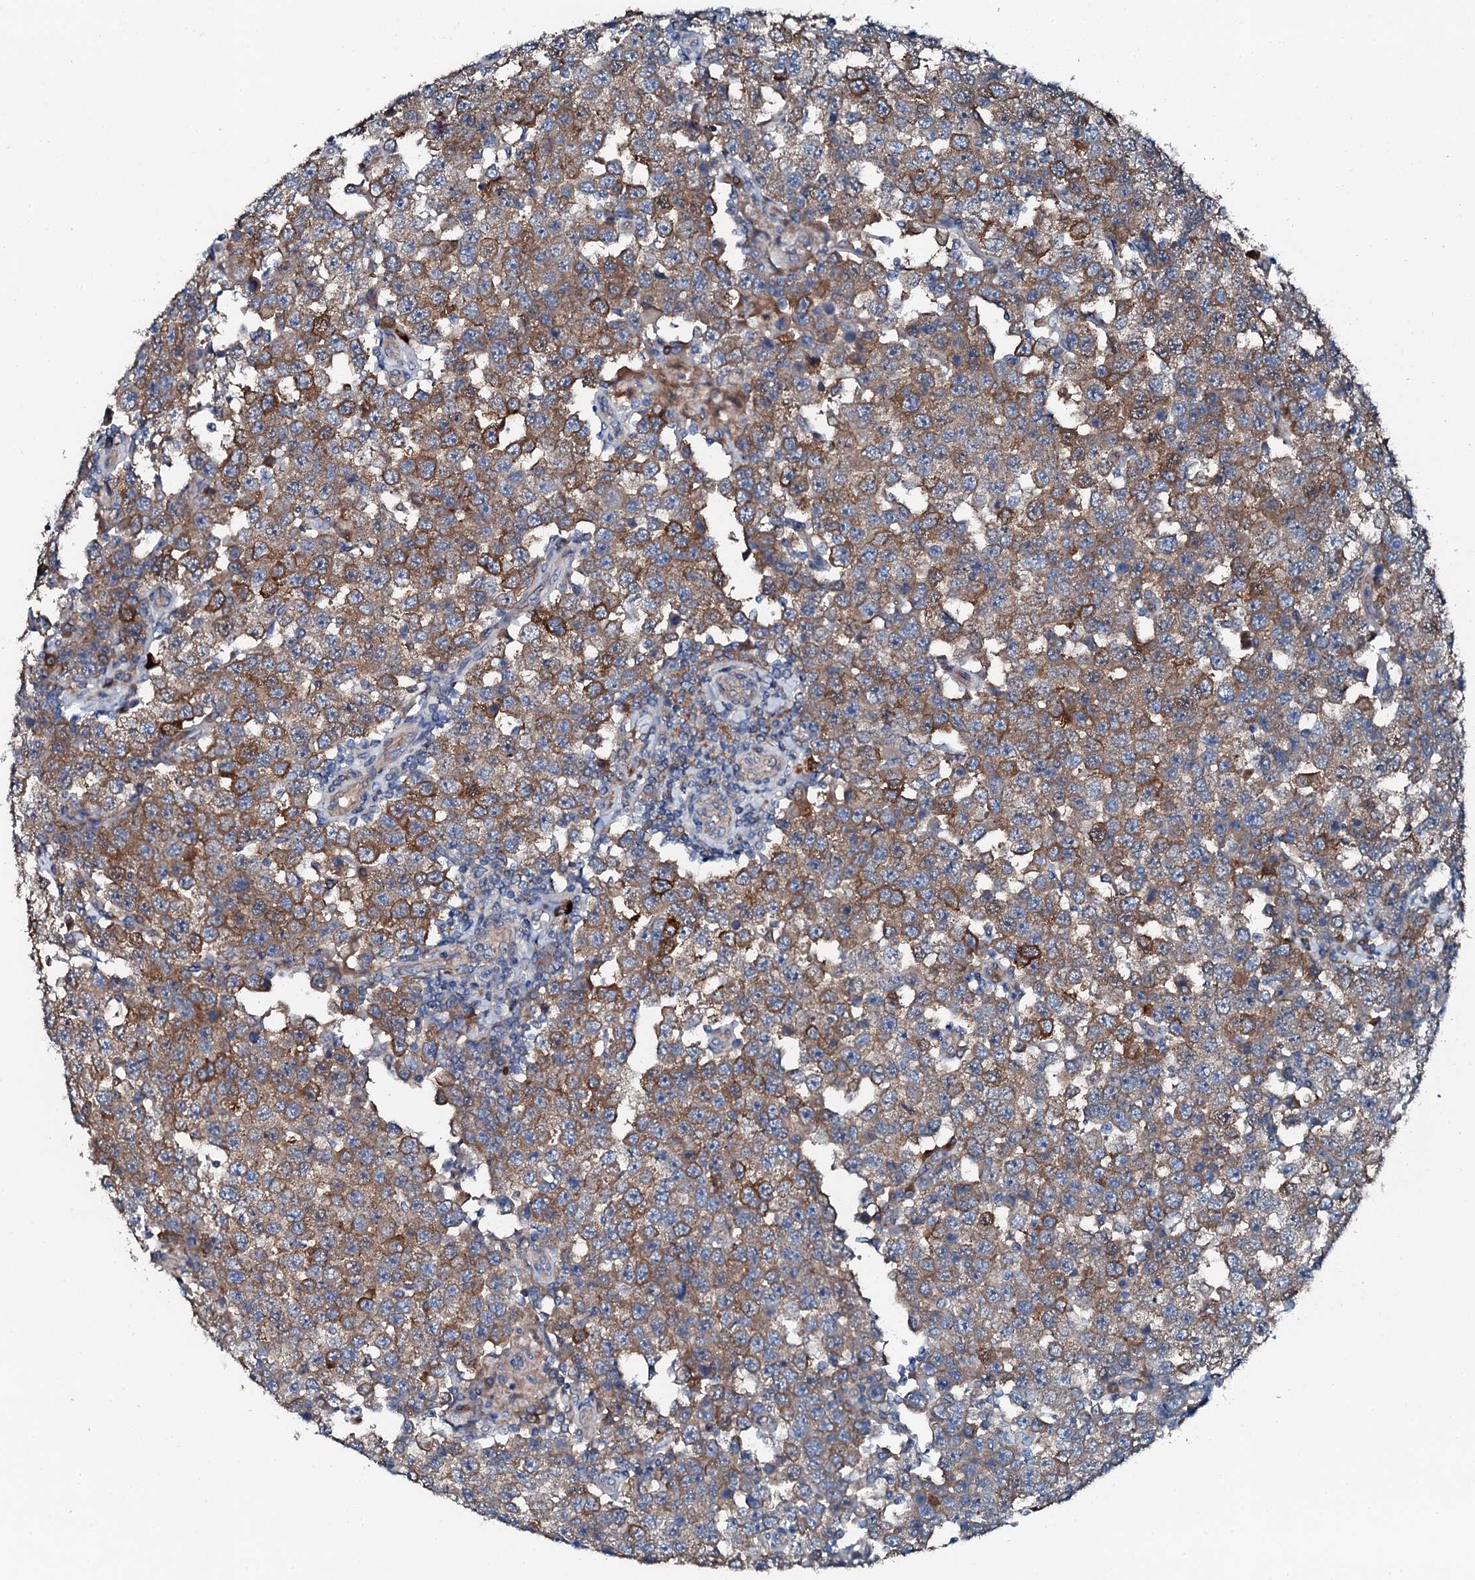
{"staining": {"intensity": "moderate", "quantity": ">75%", "location": "cytoplasmic/membranous"}, "tissue": "testis cancer", "cell_type": "Tumor cells", "image_type": "cancer", "snomed": [{"axis": "morphology", "description": "Seminoma, NOS"}, {"axis": "topography", "description": "Testis"}], "caption": "IHC (DAB) staining of human testis seminoma exhibits moderate cytoplasmic/membranous protein positivity in about >75% of tumor cells. (brown staining indicates protein expression, while blue staining denotes nuclei).", "gene": "GFOD2", "patient": {"sex": "male", "age": 28}}